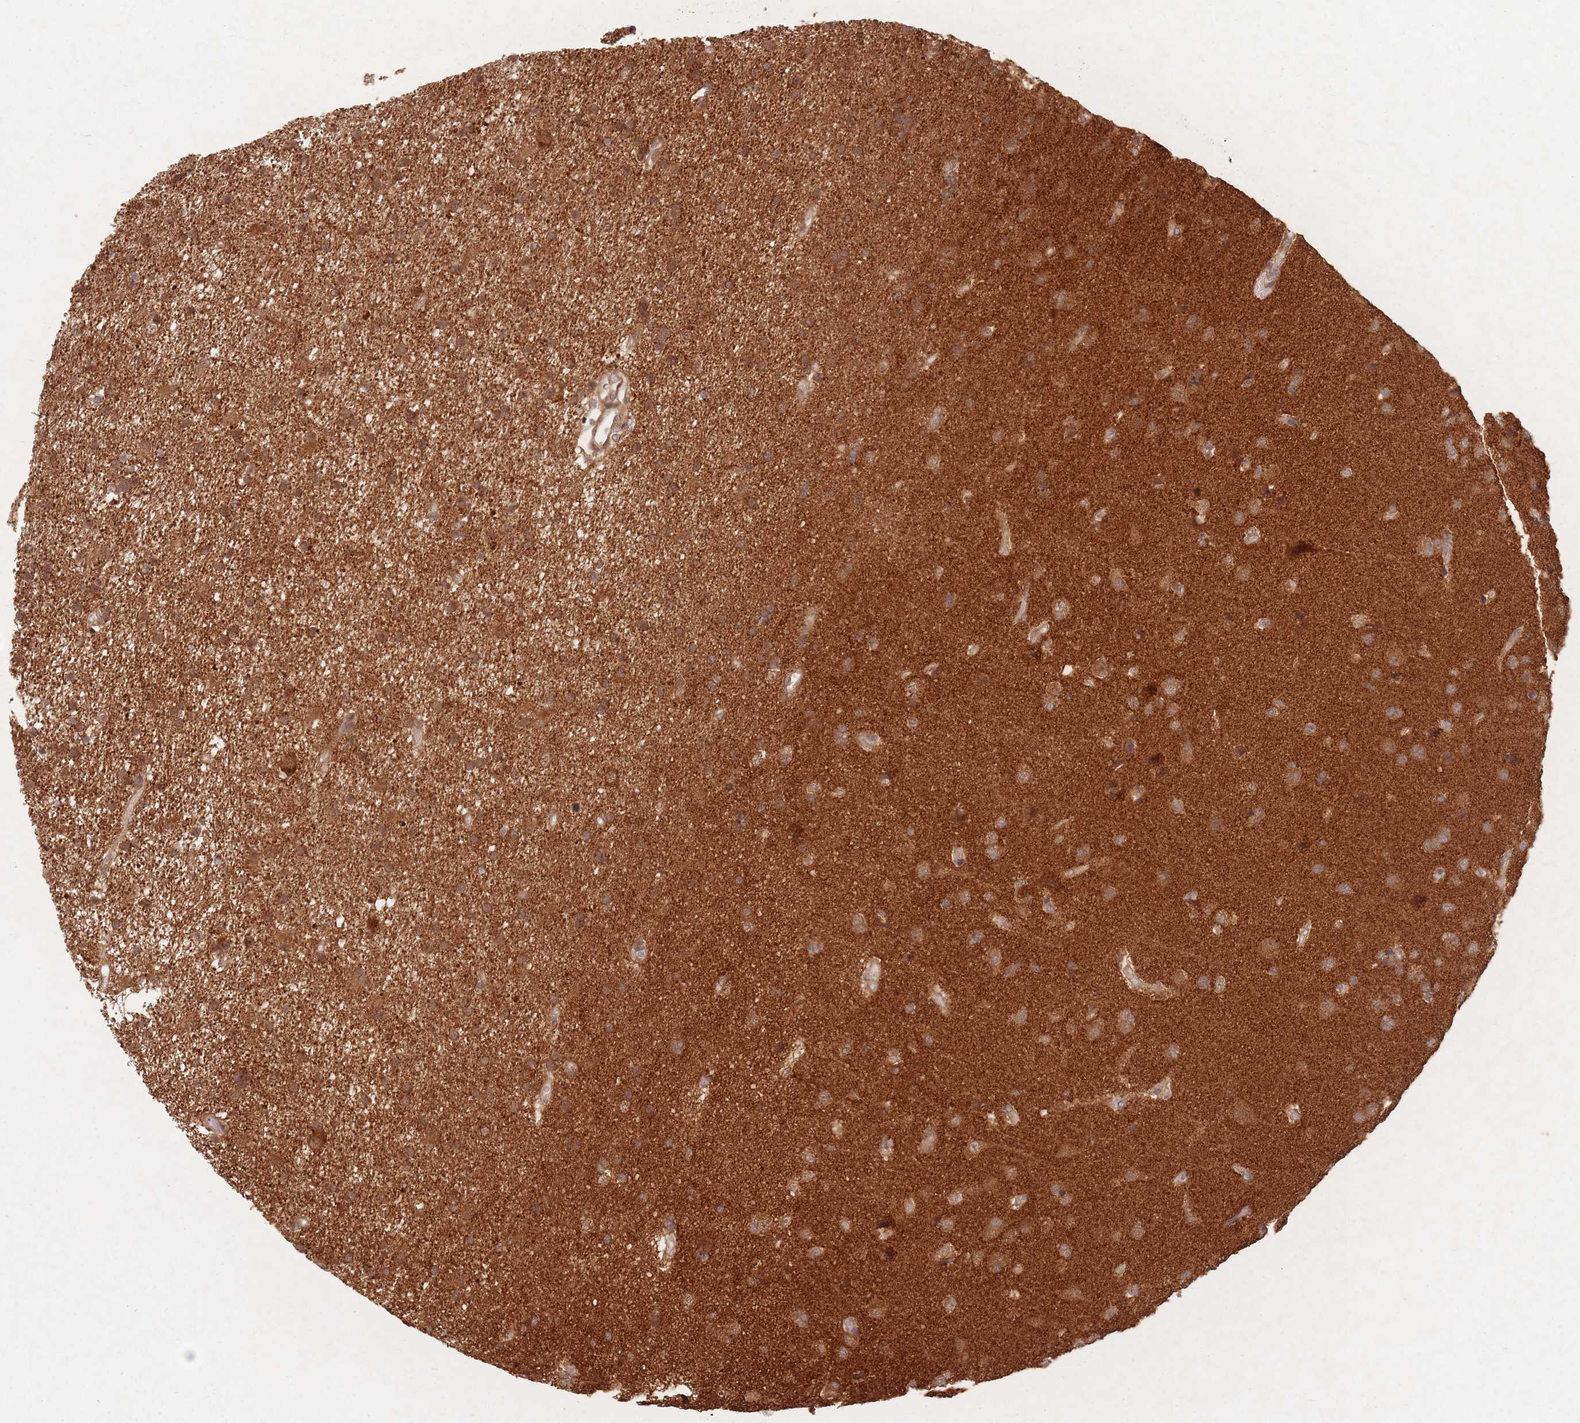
{"staining": {"intensity": "moderate", "quantity": ">75%", "location": "cytoplasmic/membranous"}, "tissue": "glioma", "cell_type": "Tumor cells", "image_type": "cancer", "snomed": [{"axis": "morphology", "description": "Glioma, malignant, High grade"}, {"axis": "topography", "description": "Brain"}], "caption": "The micrograph demonstrates a brown stain indicating the presence of a protein in the cytoplasmic/membranous of tumor cells in malignant glioma (high-grade). The protein of interest is shown in brown color, while the nuclei are stained blue.", "gene": "RADX", "patient": {"sex": "male", "age": 77}}